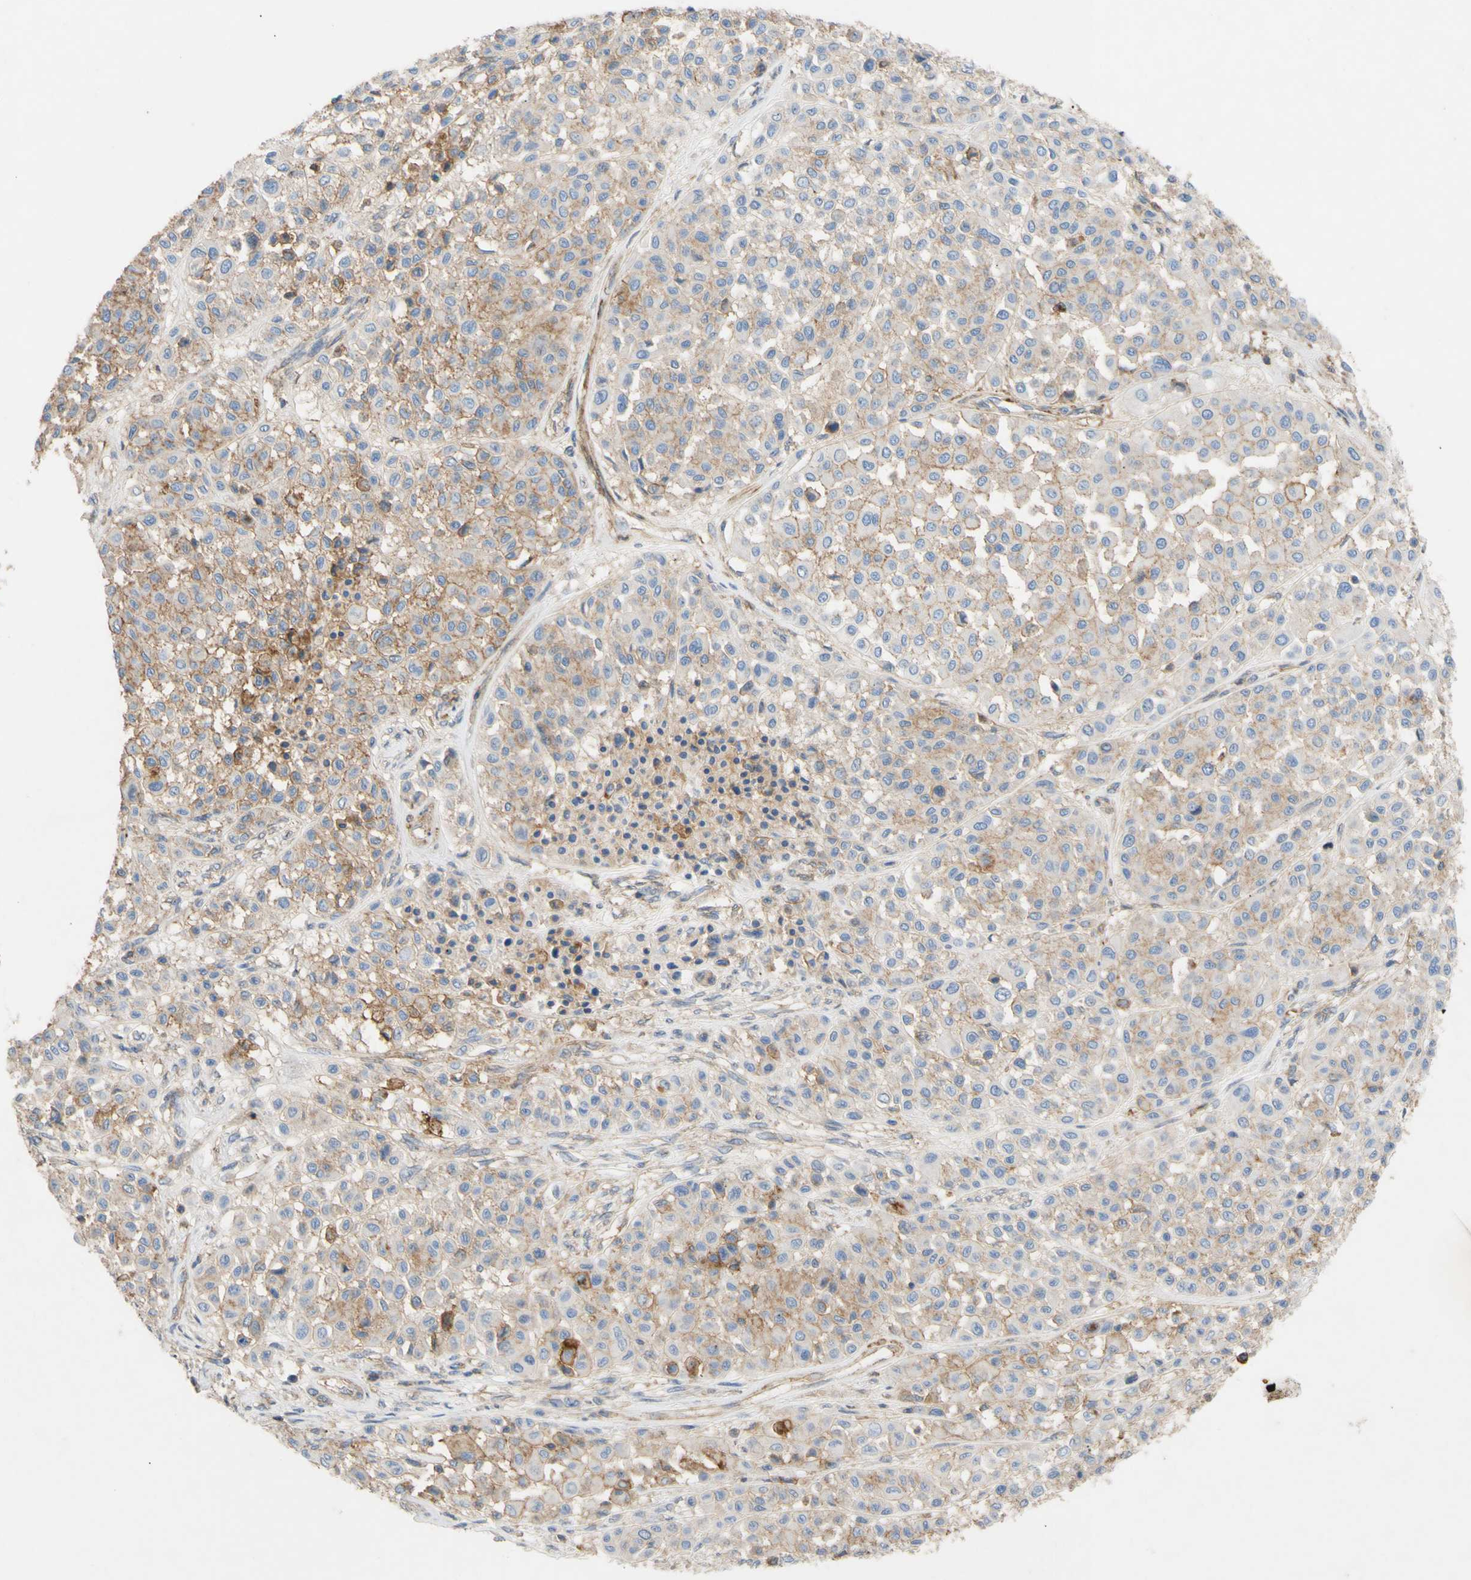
{"staining": {"intensity": "weak", "quantity": "25%-75%", "location": "cytoplasmic/membranous"}, "tissue": "melanoma", "cell_type": "Tumor cells", "image_type": "cancer", "snomed": [{"axis": "morphology", "description": "Malignant melanoma, Metastatic site"}, {"axis": "topography", "description": "Soft tissue"}], "caption": "Immunohistochemistry (IHC) histopathology image of neoplastic tissue: malignant melanoma (metastatic site) stained using immunohistochemistry shows low levels of weak protein expression localized specifically in the cytoplasmic/membranous of tumor cells, appearing as a cytoplasmic/membranous brown color.", "gene": "ATP2A3", "patient": {"sex": "male", "age": 41}}